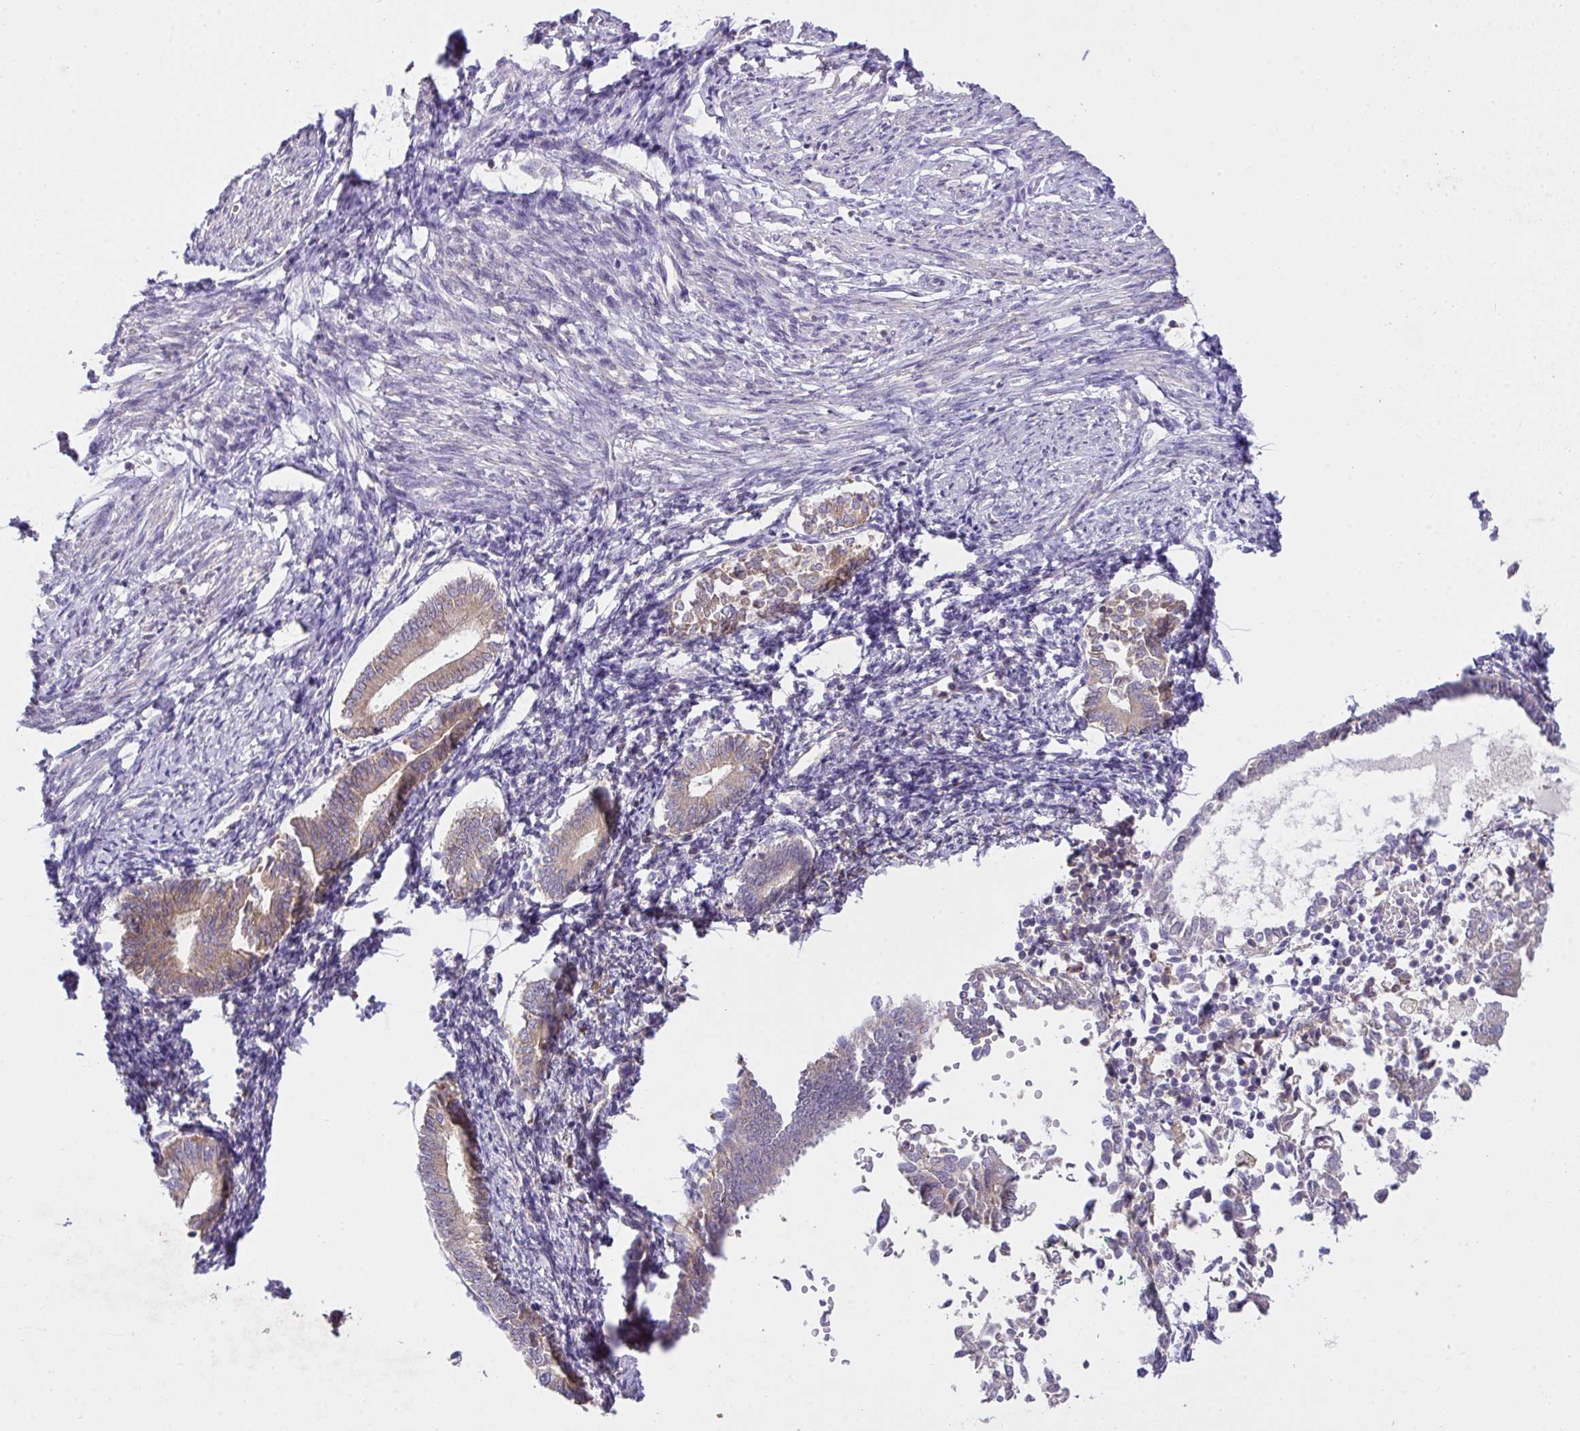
{"staining": {"intensity": "moderate", "quantity": ">75%", "location": "cytoplasmic/membranous"}, "tissue": "endometrial cancer", "cell_type": "Tumor cells", "image_type": "cancer", "snomed": [{"axis": "morphology", "description": "Adenocarcinoma, NOS"}, {"axis": "topography", "description": "Endometrium"}], "caption": "Tumor cells show medium levels of moderate cytoplasmic/membranous positivity in approximately >75% of cells in human endometrial adenocarcinoma.", "gene": "ZNF581", "patient": {"sex": "female", "age": 65}}